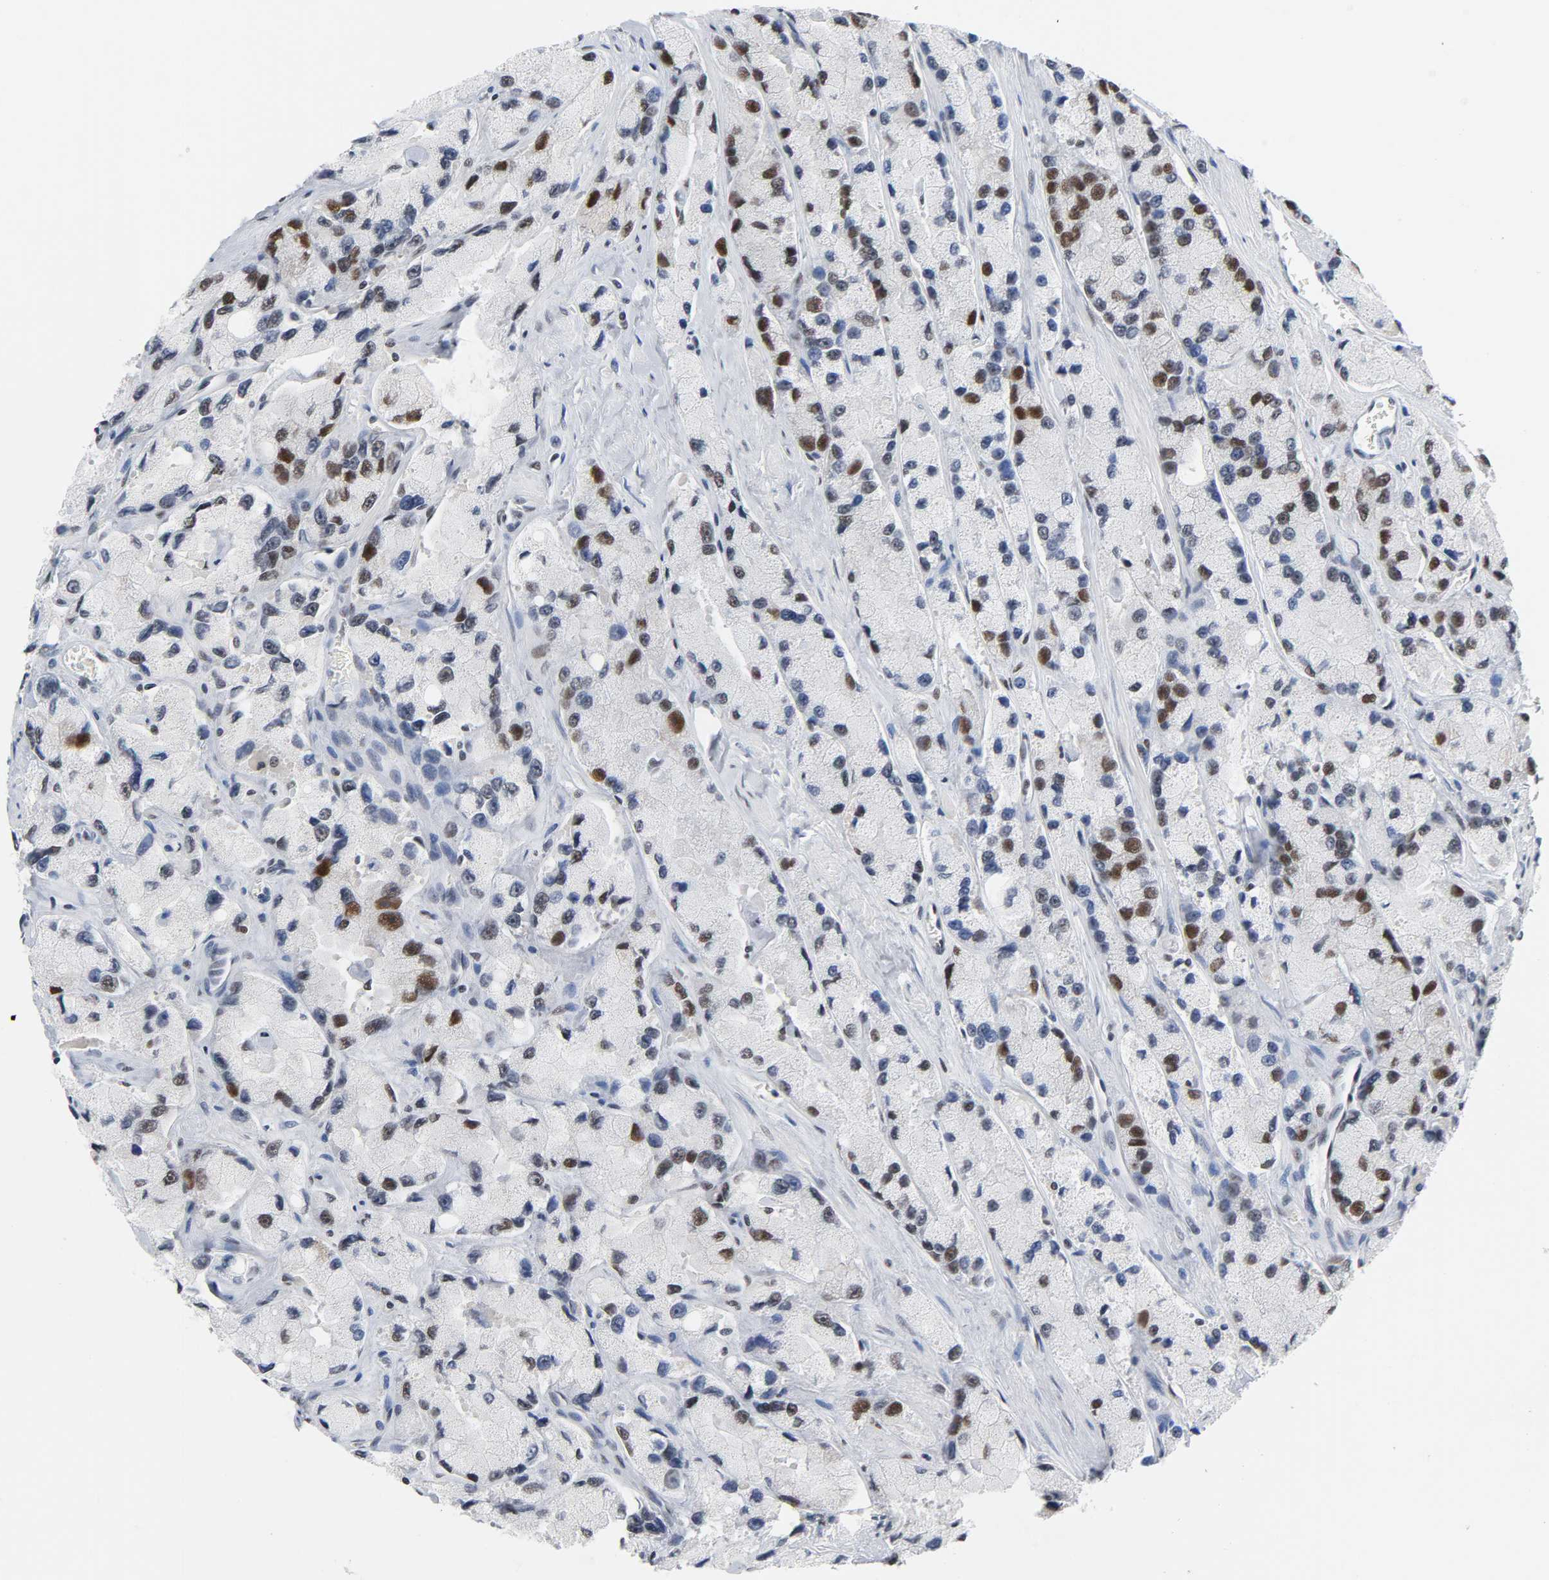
{"staining": {"intensity": "moderate", "quantity": "25%-75%", "location": "nuclear"}, "tissue": "prostate cancer", "cell_type": "Tumor cells", "image_type": "cancer", "snomed": [{"axis": "morphology", "description": "Adenocarcinoma, High grade"}, {"axis": "topography", "description": "Prostate"}], "caption": "The micrograph reveals staining of prostate cancer (high-grade adenocarcinoma), revealing moderate nuclear protein staining (brown color) within tumor cells. The protein of interest is shown in brown color, while the nuclei are stained blue.", "gene": "CSTF2", "patient": {"sex": "male", "age": 58}}